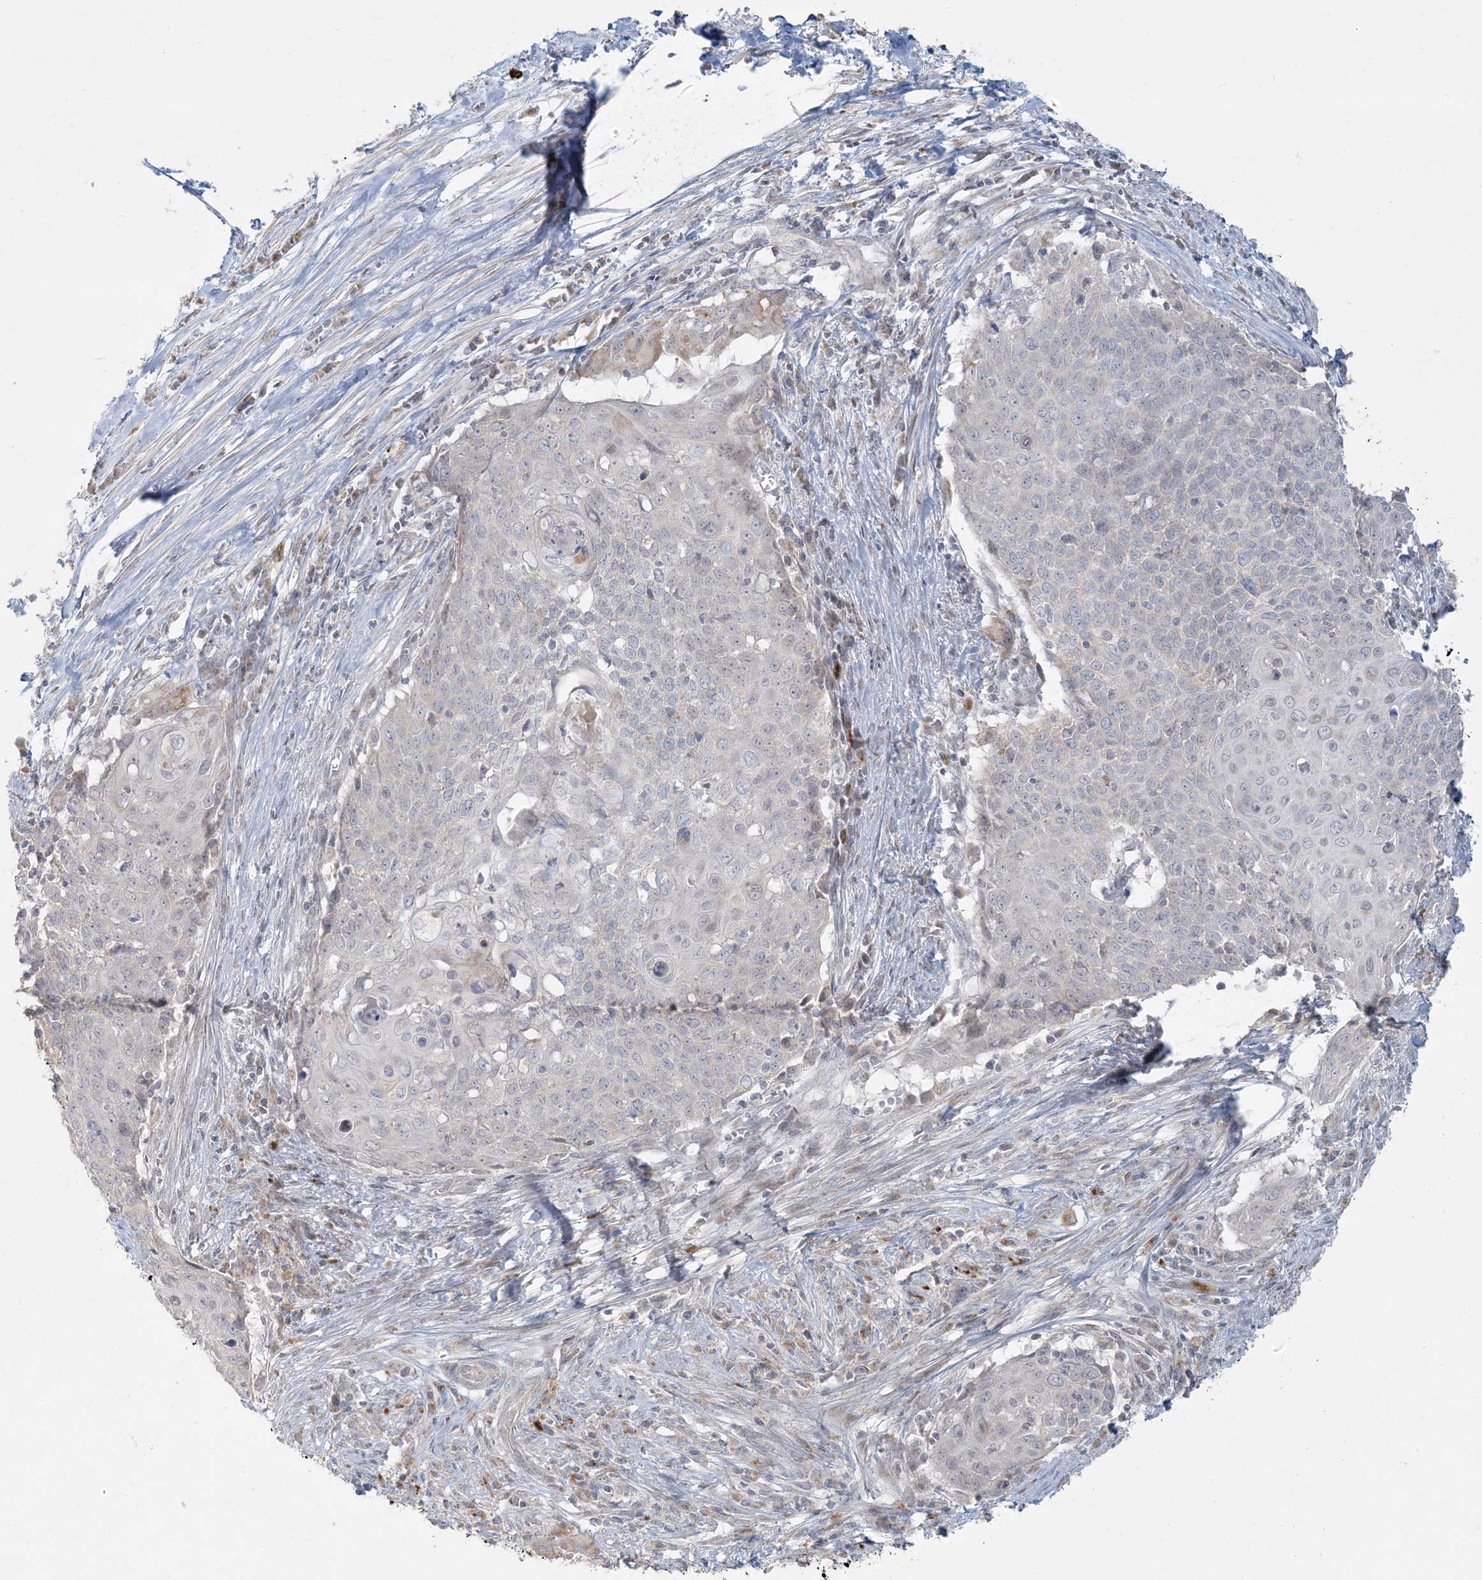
{"staining": {"intensity": "negative", "quantity": "none", "location": "none"}, "tissue": "cervical cancer", "cell_type": "Tumor cells", "image_type": "cancer", "snomed": [{"axis": "morphology", "description": "Squamous cell carcinoma, NOS"}, {"axis": "topography", "description": "Cervix"}], "caption": "Histopathology image shows no significant protein staining in tumor cells of cervical cancer. The staining was performed using DAB to visualize the protein expression in brown, while the nuclei were stained in blue with hematoxylin (Magnification: 20x).", "gene": "MCAT", "patient": {"sex": "female", "age": 39}}